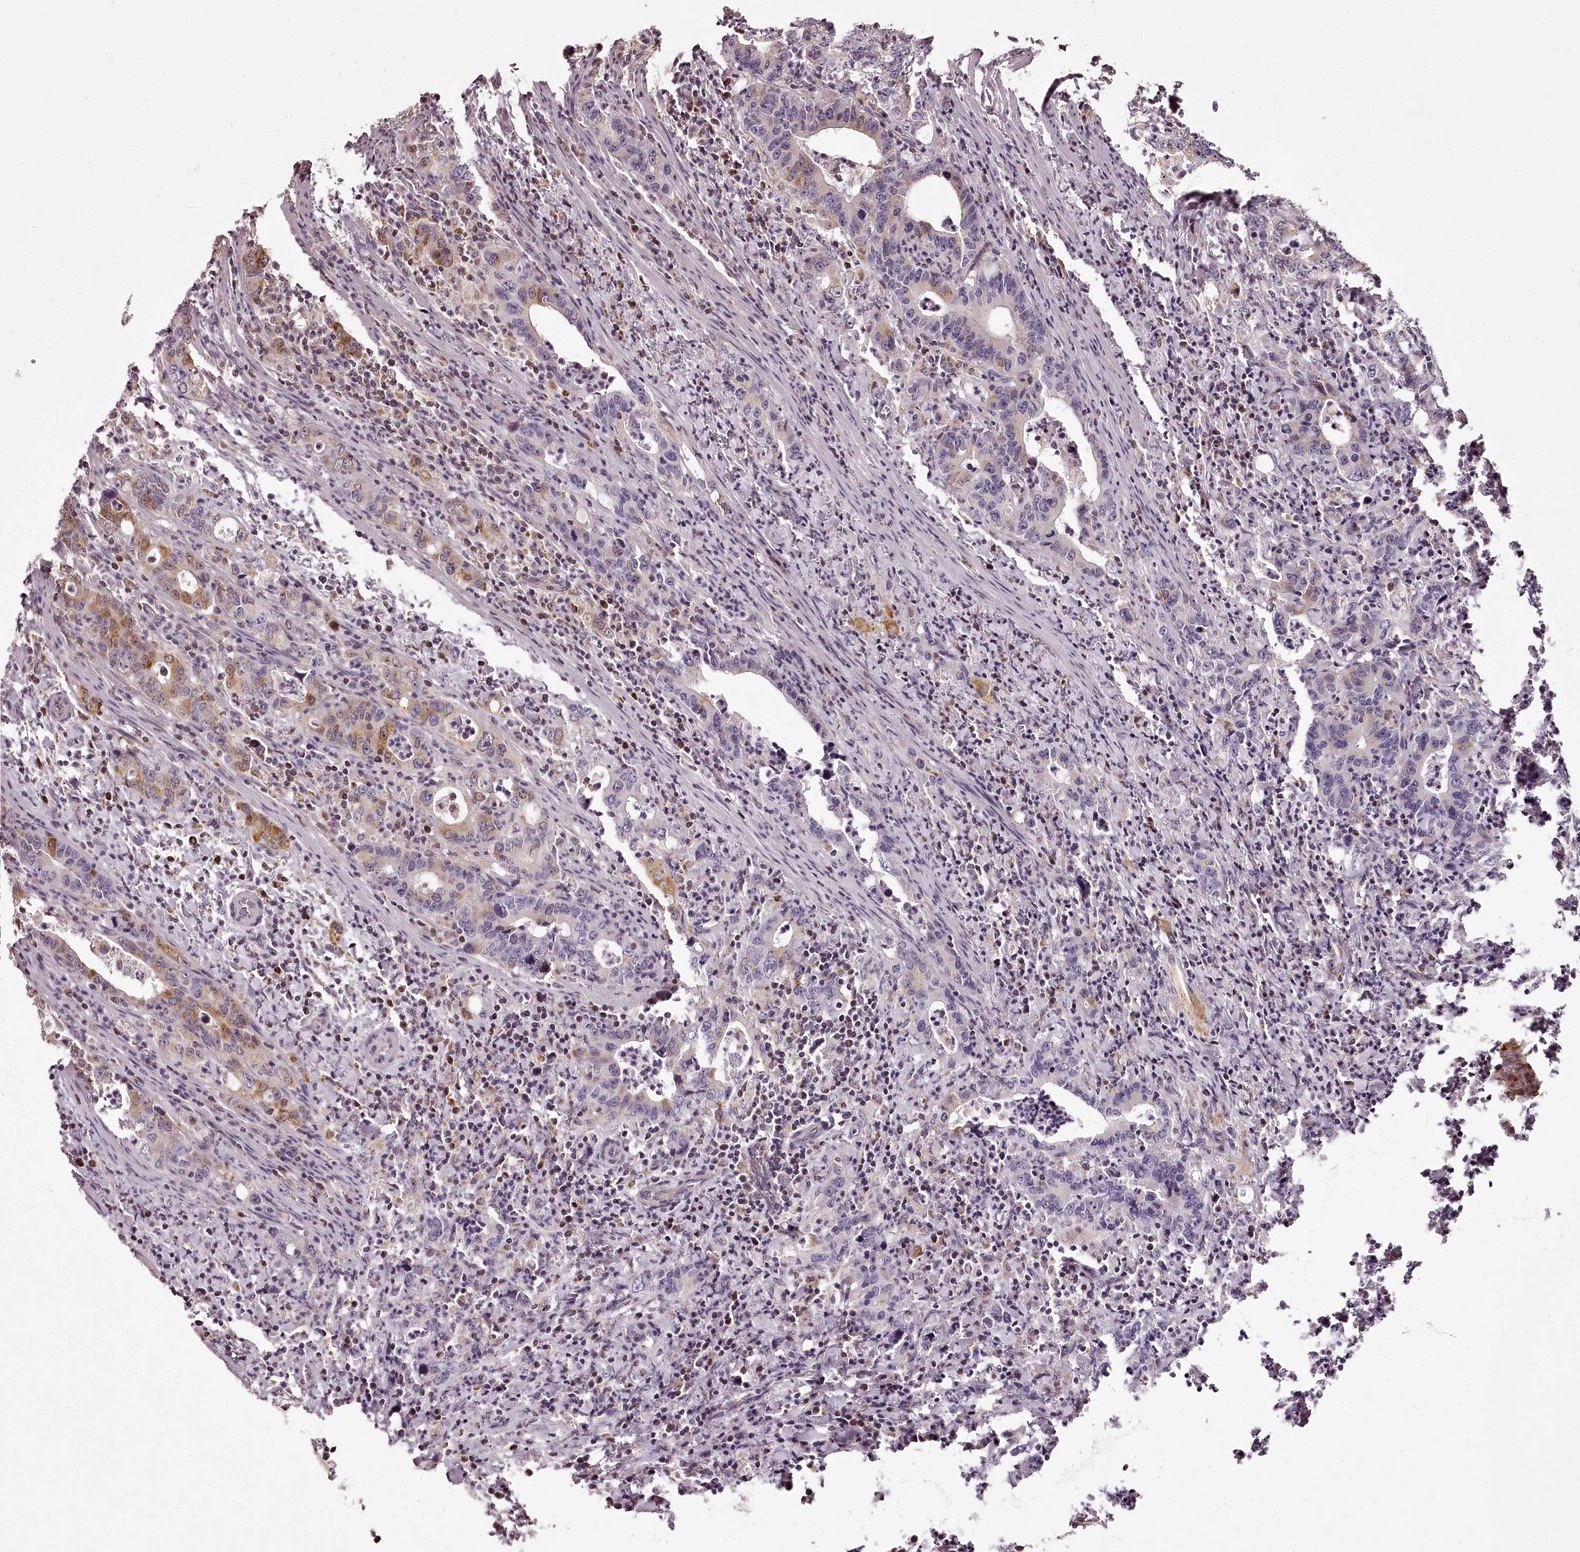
{"staining": {"intensity": "moderate", "quantity": "<25%", "location": "cytoplasmic/membranous"}, "tissue": "colorectal cancer", "cell_type": "Tumor cells", "image_type": "cancer", "snomed": [{"axis": "morphology", "description": "Adenocarcinoma, NOS"}, {"axis": "topography", "description": "Colon"}], "caption": "Human colorectal cancer stained with a brown dye exhibits moderate cytoplasmic/membranous positive expression in about <25% of tumor cells.", "gene": "CHCHD2", "patient": {"sex": "female", "age": 75}}